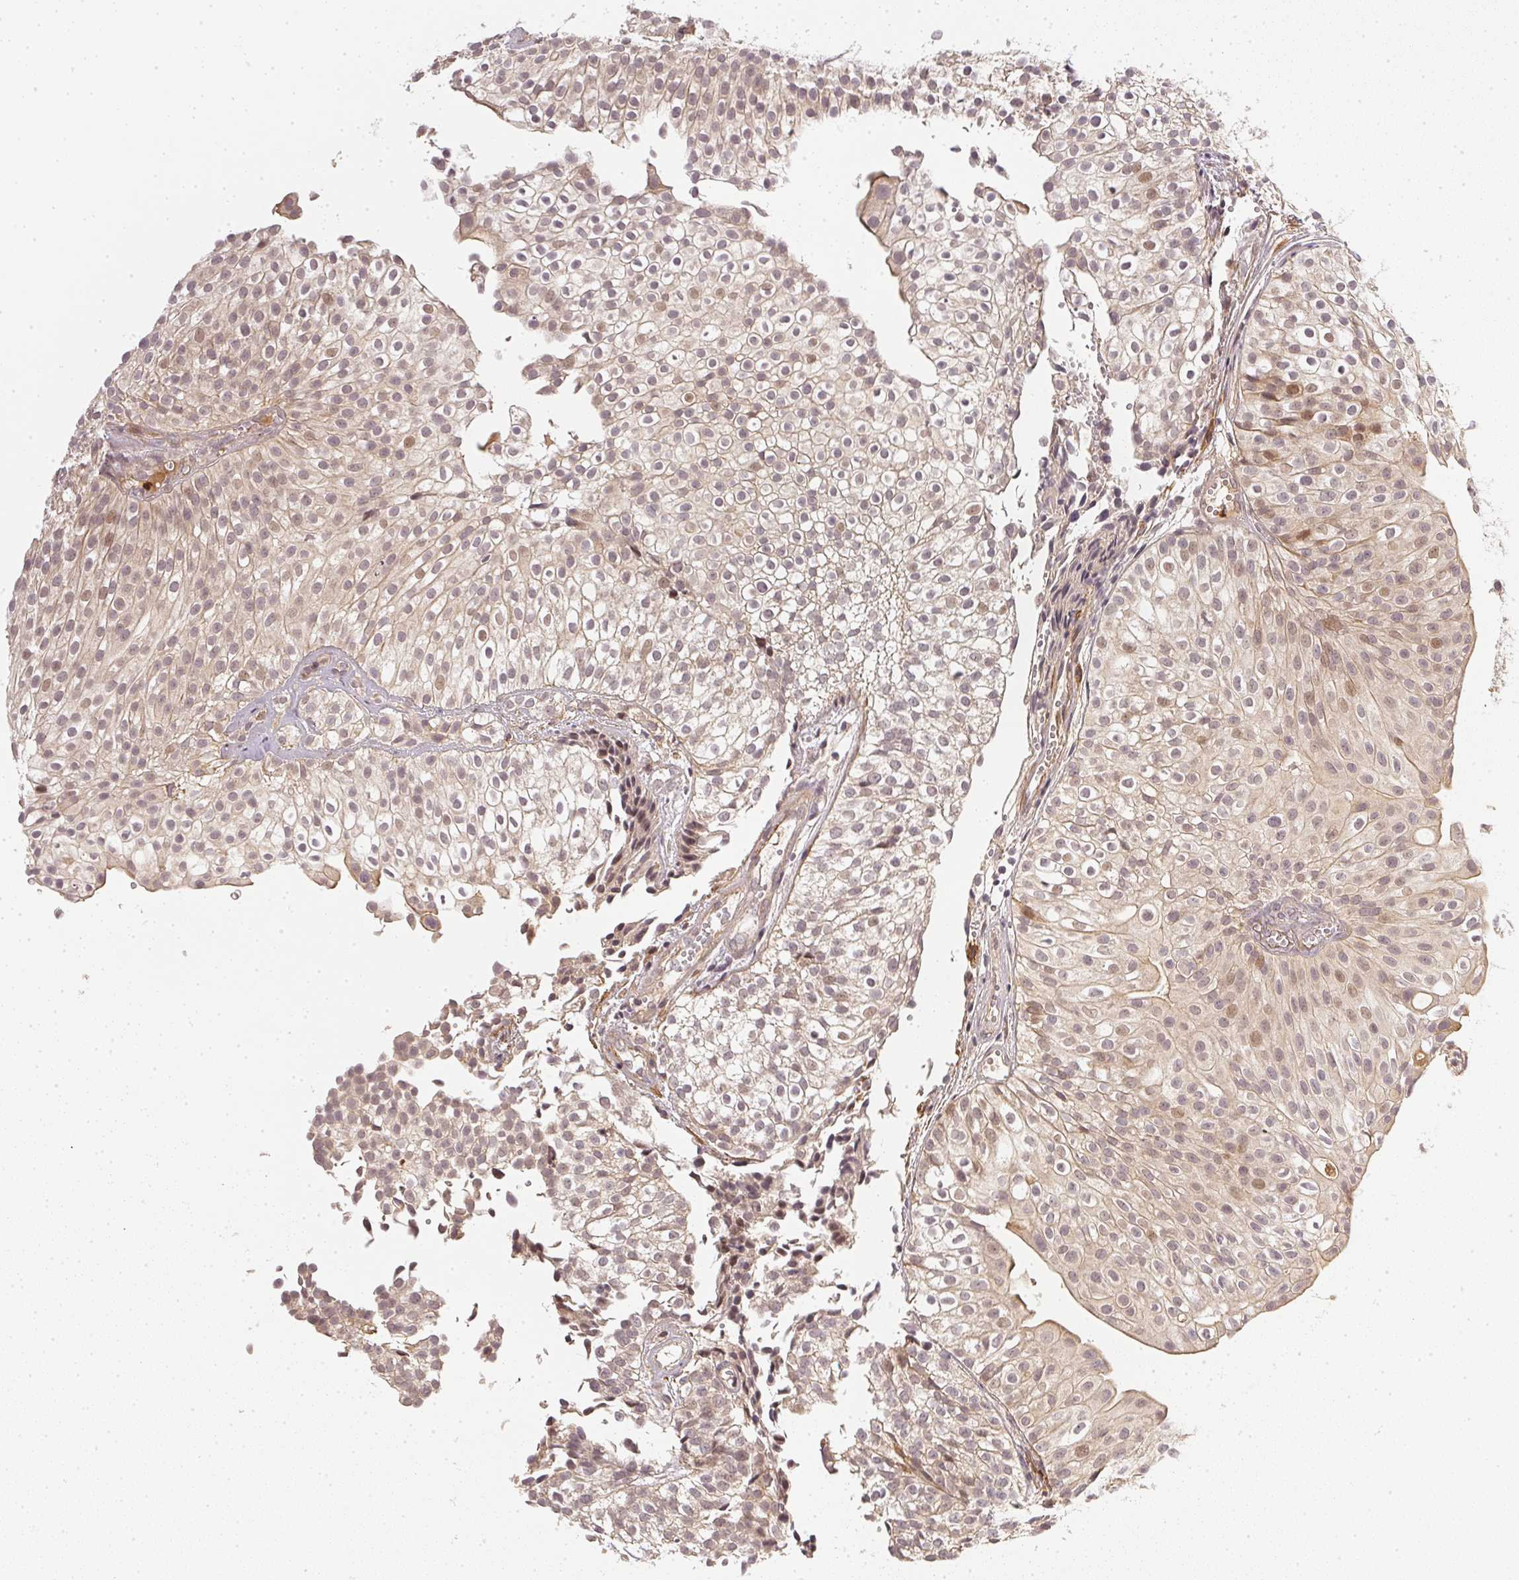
{"staining": {"intensity": "negative", "quantity": "none", "location": "none"}, "tissue": "urothelial cancer", "cell_type": "Tumor cells", "image_type": "cancer", "snomed": [{"axis": "morphology", "description": "Urothelial carcinoma, Low grade"}, {"axis": "topography", "description": "Urinary bladder"}], "caption": "An immunohistochemistry (IHC) micrograph of urothelial cancer is shown. There is no staining in tumor cells of urothelial cancer.", "gene": "SERPINE1", "patient": {"sex": "male", "age": 70}}